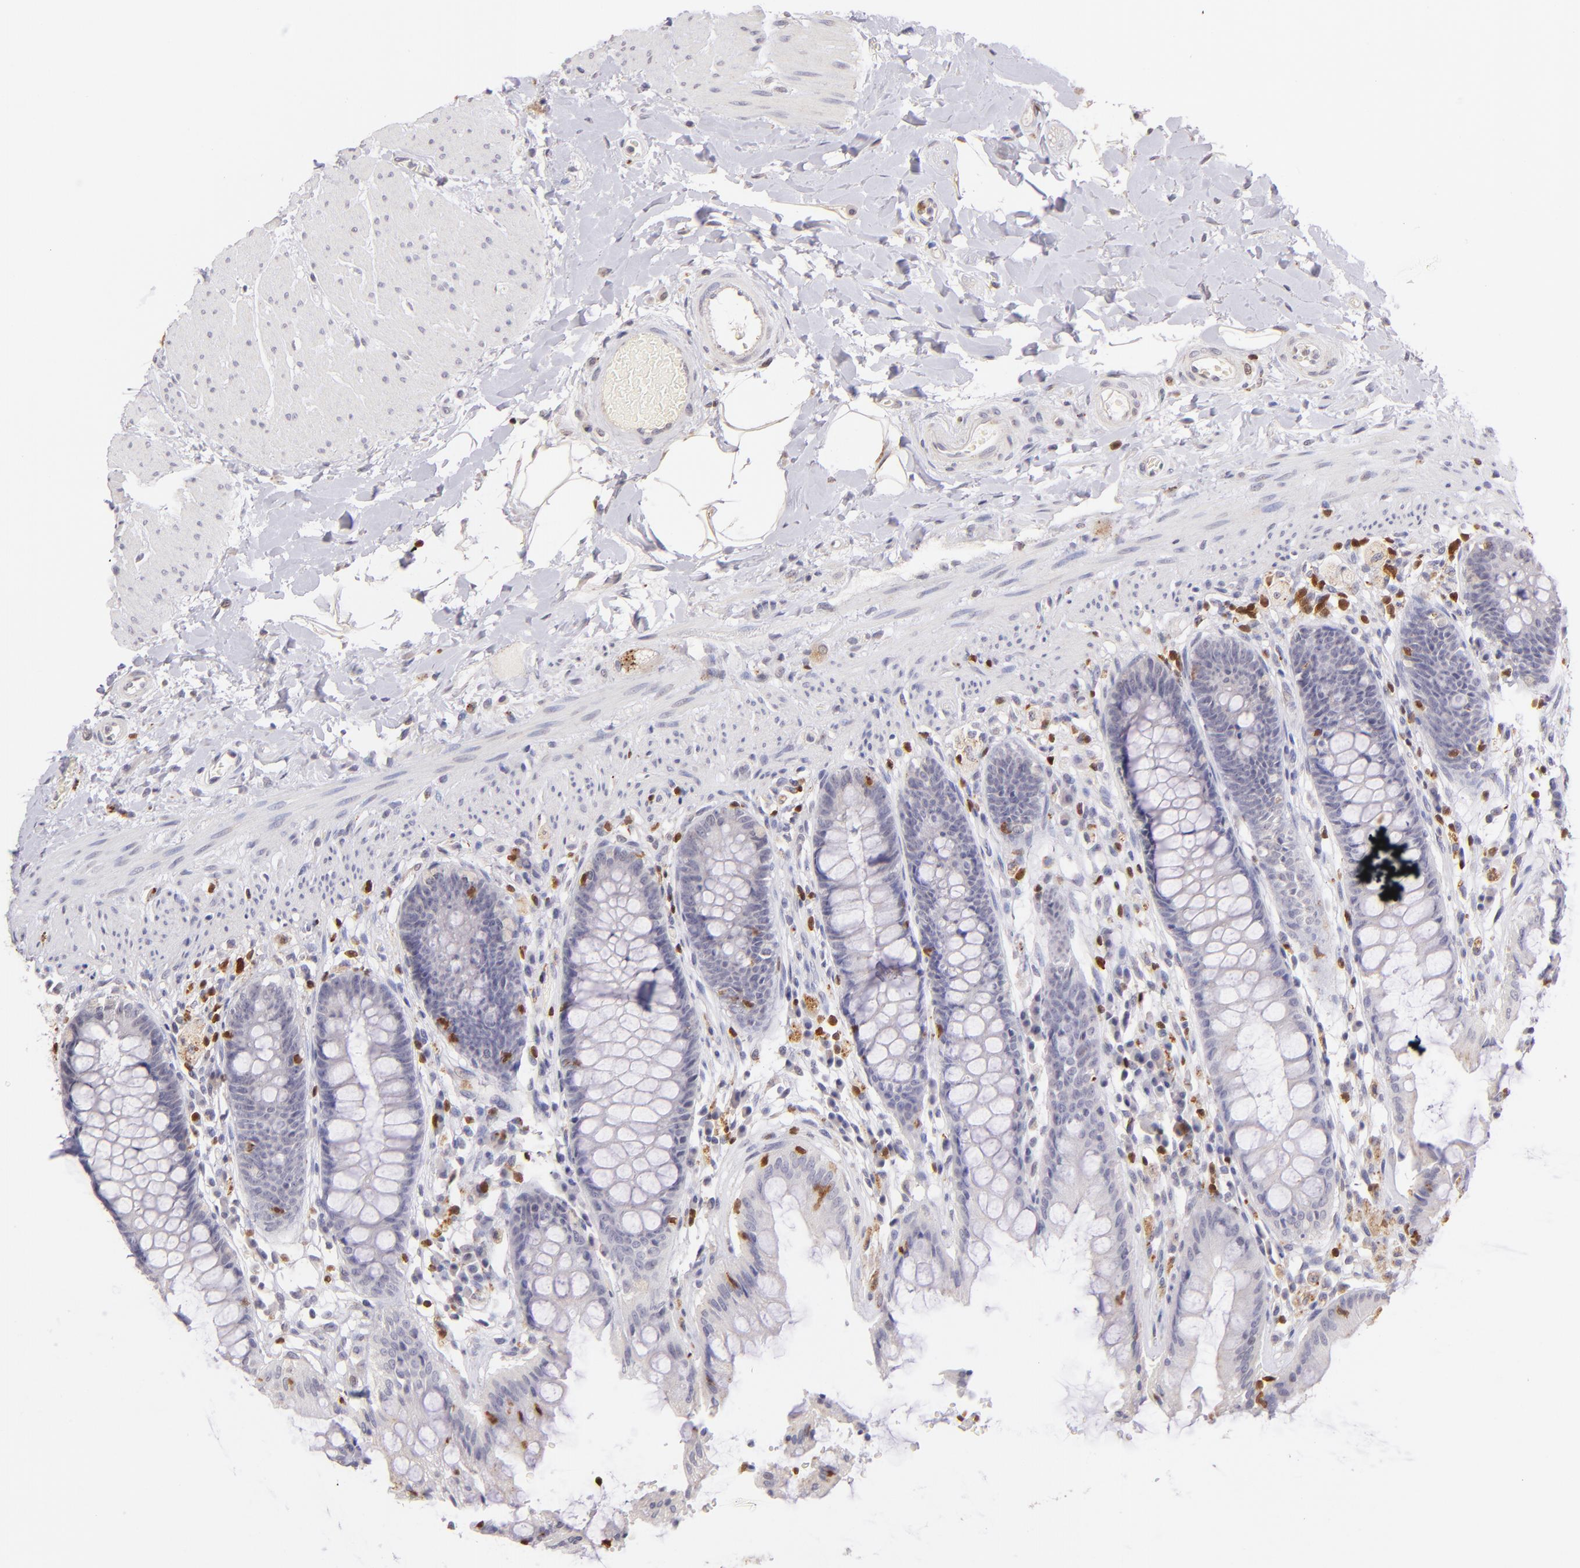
{"staining": {"intensity": "negative", "quantity": "none", "location": "none"}, "tissue": "rectum", "cell_type": "Glandular cells", "image_type": "normal", "snomed": [{"axis": "morphology", "description": "Normal tissue, NOS"}, {"axis": "topography", "description": "Rectum"}], "caption": "This is an immunohistochemistry (IHC) histopathology image of benign human rectum. There is no positivity in glandular cells.", "gene": "ZAP70", "patient": {"sex": "female", "age": 46}}